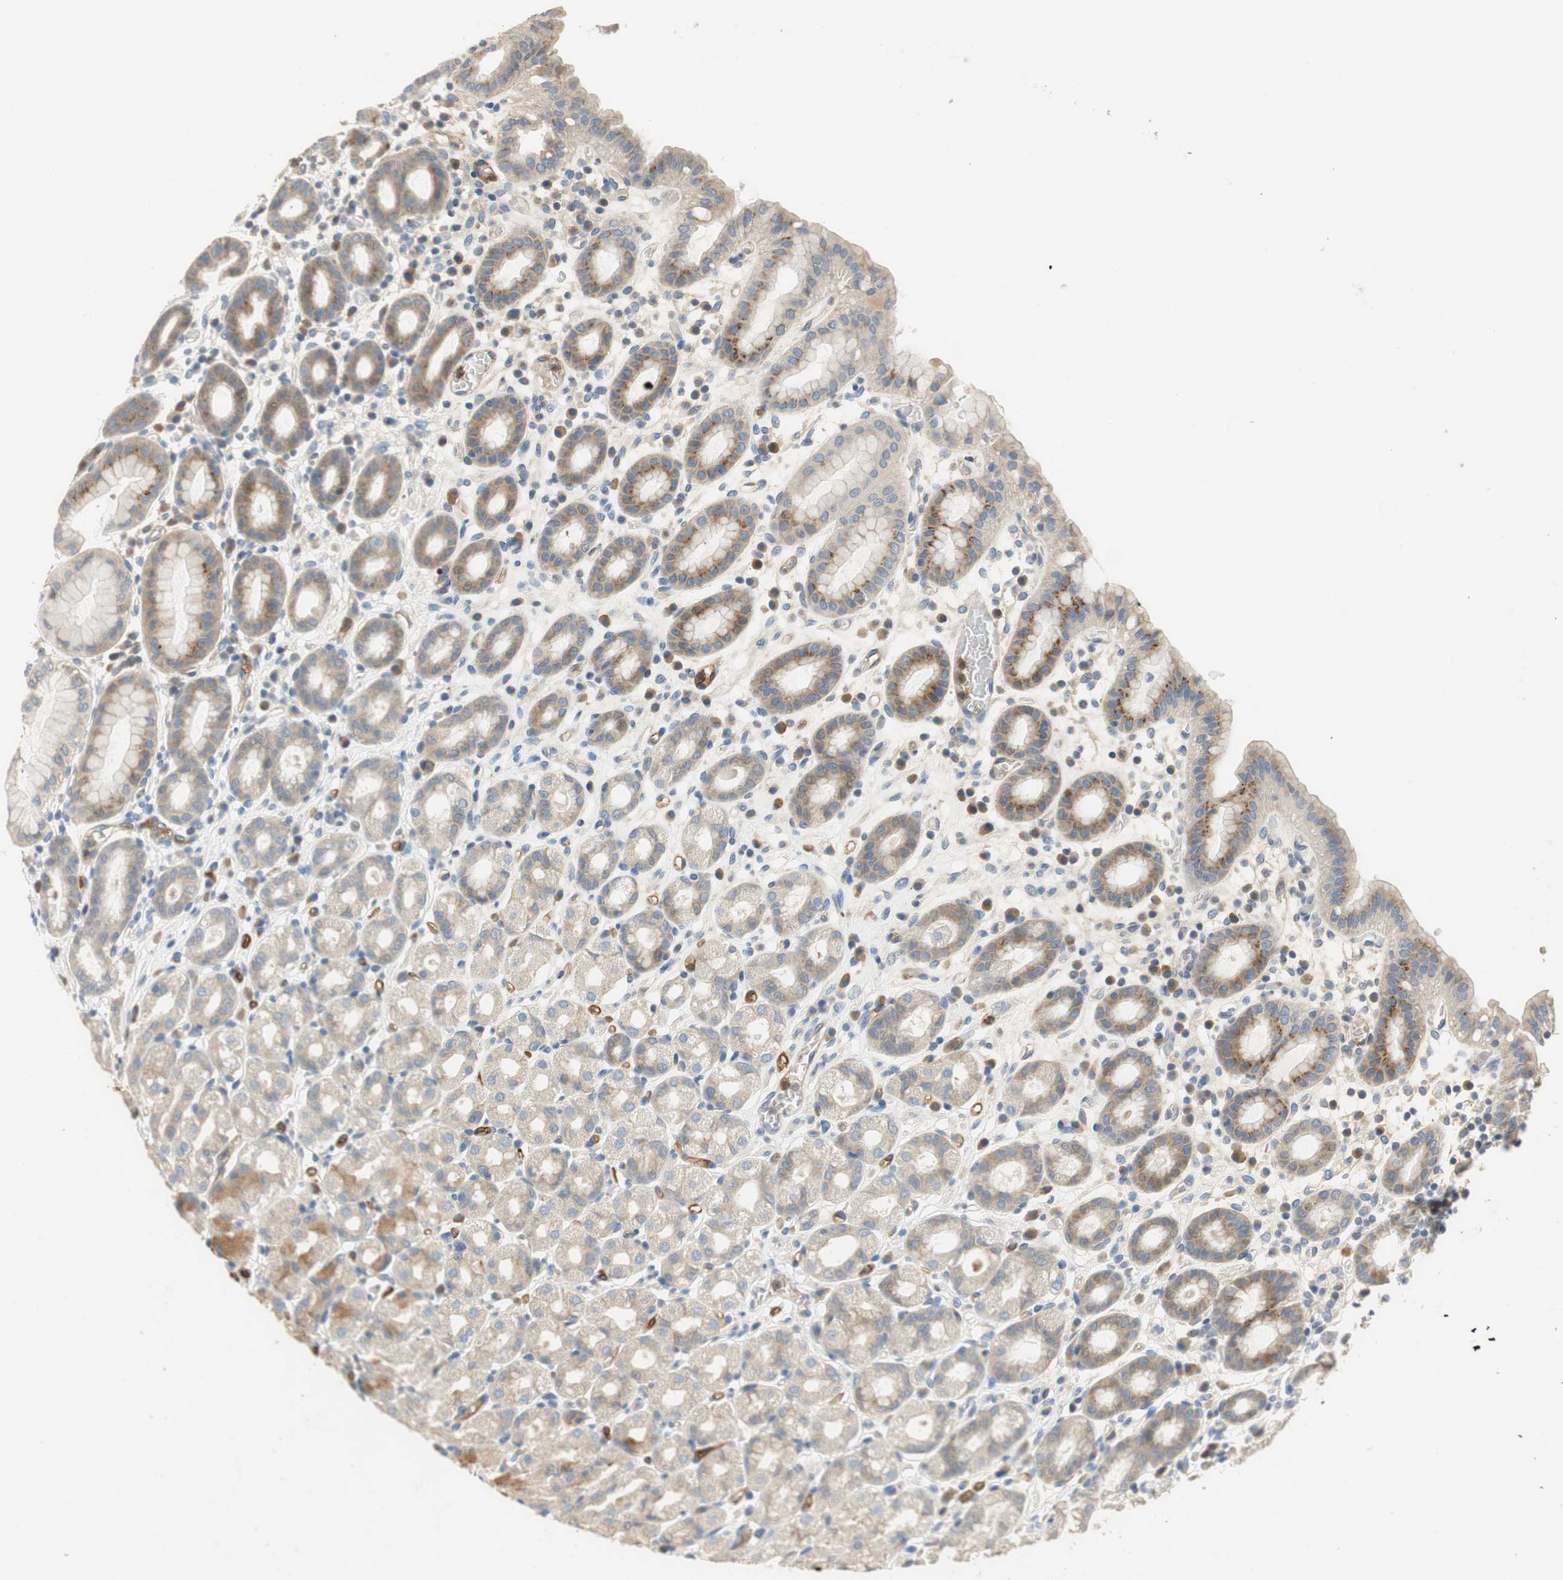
{"staining": {"intensity": "weak", "quantity": "25%-75%", "location": "cytoplasmic/membranous"}, "tissue": "stomach", "cell_type": "Glandular cells", "image_type": "normal", "snomed": [{"axis": "morphology", "description": "Normal tissue, NOS"}, {"axis": "topography", "description": "Stomach, upper"}], "caption": "High-magnification brightfield microscopy of benign stomach stained with DAB (3,3'-diaminobenzidine) (brown) and counterstained with hematoxylin (blue). glandular cells exhibit weak cytoplasmic/membranous expression is present in about25%-75% of cells. (DAB (3,3'-diaminobenzidine) = brown stain, brightfield microscopy at high magnification).", "gene": "ALPL", "patient": {"sex": "male", "age": 68}}